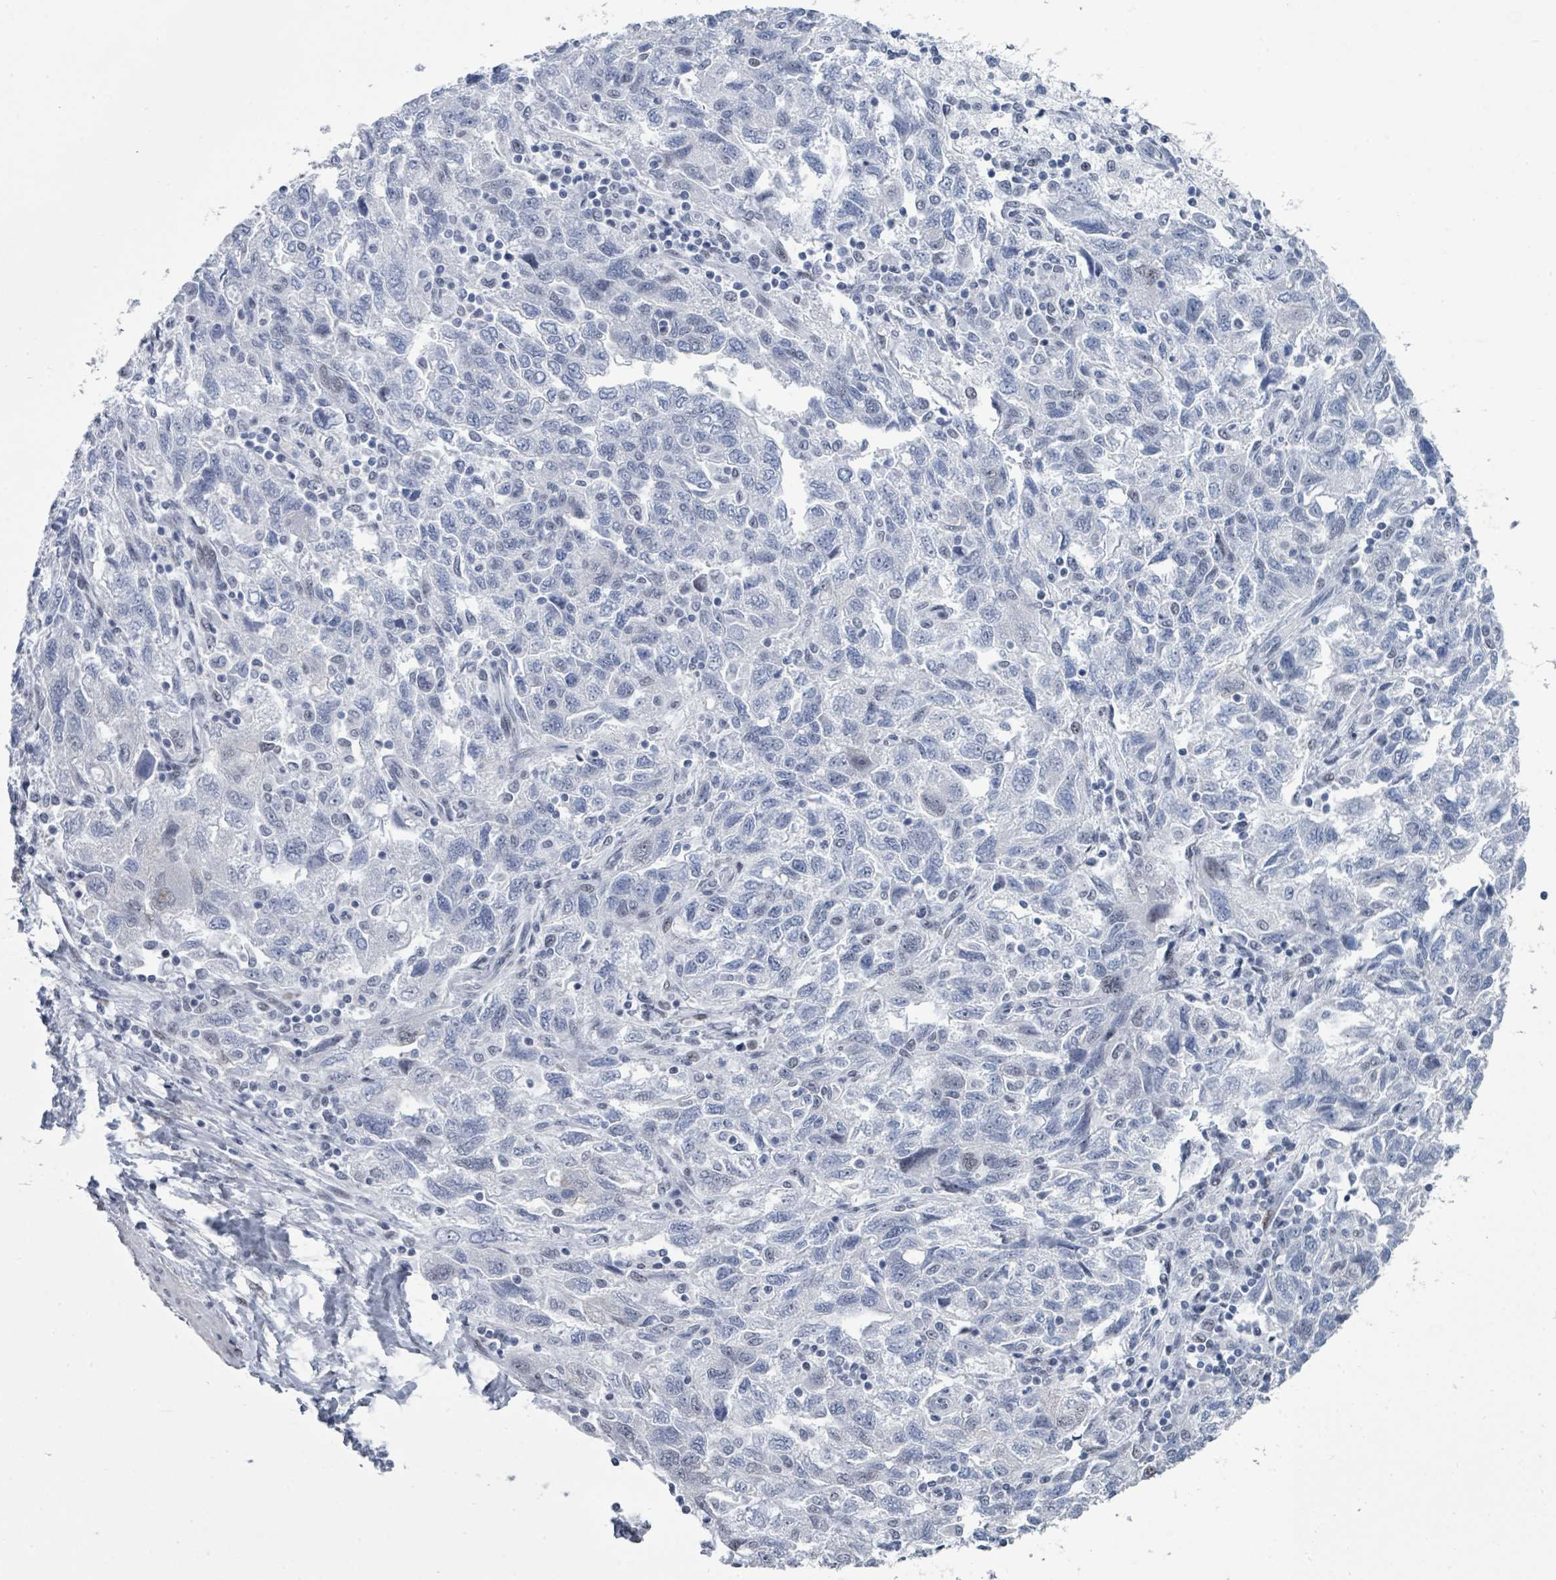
{"staining": {"intensity": "negative", "quantity": "none", "location": "none"}, "tissue": "ovarian cancer", "cell_type": "Tumor cells", "image_type": "cancer", "snomed": [{"axis": "morphology", "description": "Carcinoma, NOS"}, {"axis": "morphology", "description": "Cystadenocarcinoma, serous, NOS"}, {"axis": "topography", "description": "Ovary"}], "caption": "This is an immunohistochemistry (IHC) histopathology image of human ovarian cancer. There is no positivity in tumor cells.", "gene": "CT45A5", "patient": {"sex": "female", "age": 69}}